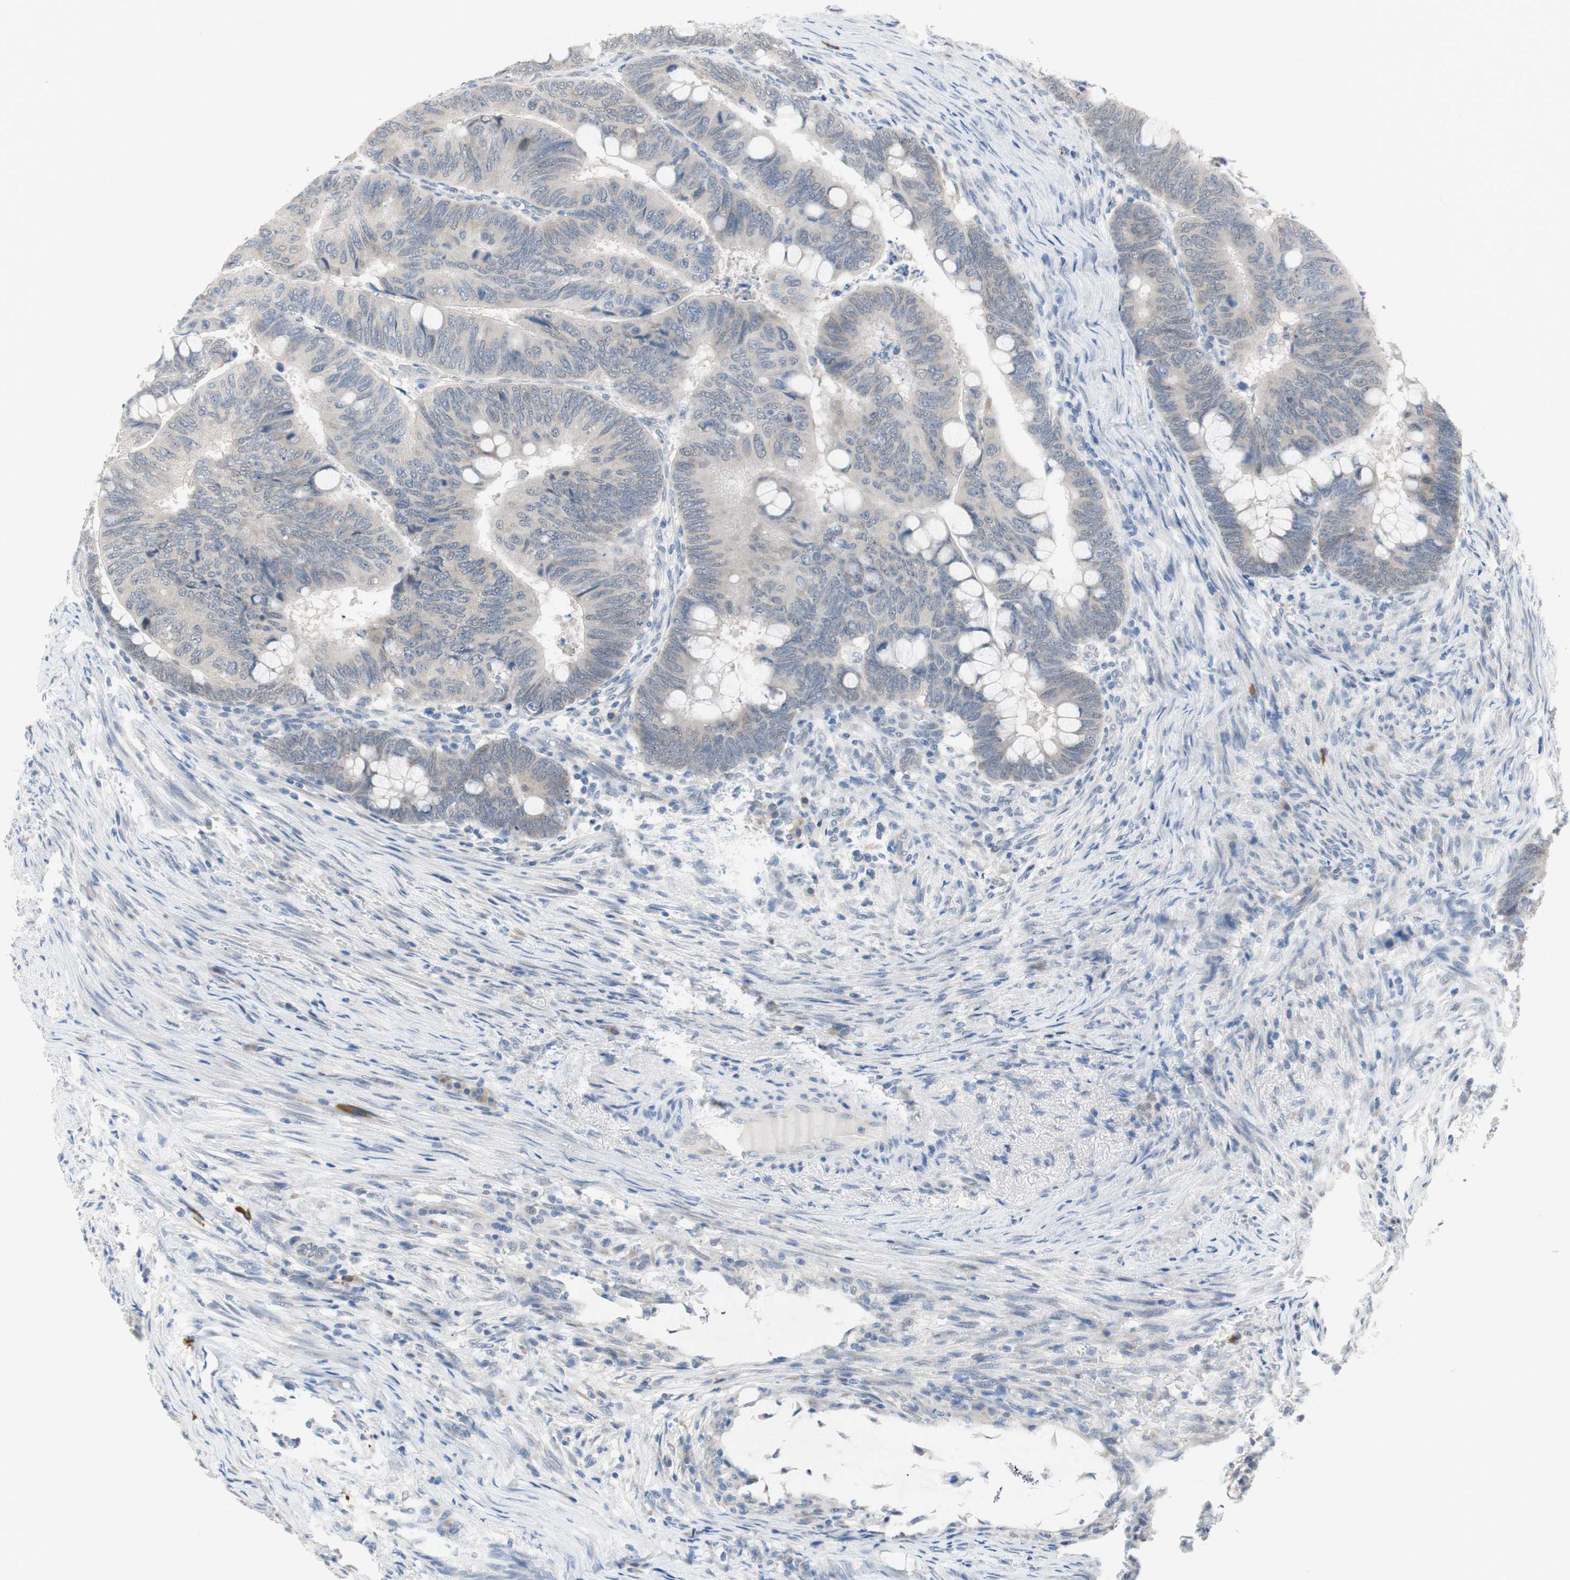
{"staining": {"intensity": "weak", "quantity": "25%-75%", "location": "cytoplasmic/membranous"}, "tissue": "colorectal cancer", "cell_type": "Tumor cells", "image_type": "cancer", "snomed": [{"axis": "morphology", "description": "Normal tissue, NOS"}, {"axis": "morphology", "description": "Adenocarcinoma, NOS"}, {"axis": "topography", "description": "Rectum"}, {"axis": "topography", "description": "Peripheral nerve tissue"}], "caption": "Brown immunohistochemical staining in human colorectal adenocarcinoma reveals weak cytoplasmic/membranous positivity in about 25%-75% of tumor cells.", "gene": "GRHL1", "patient": {"sex": "male", "age": 92}}